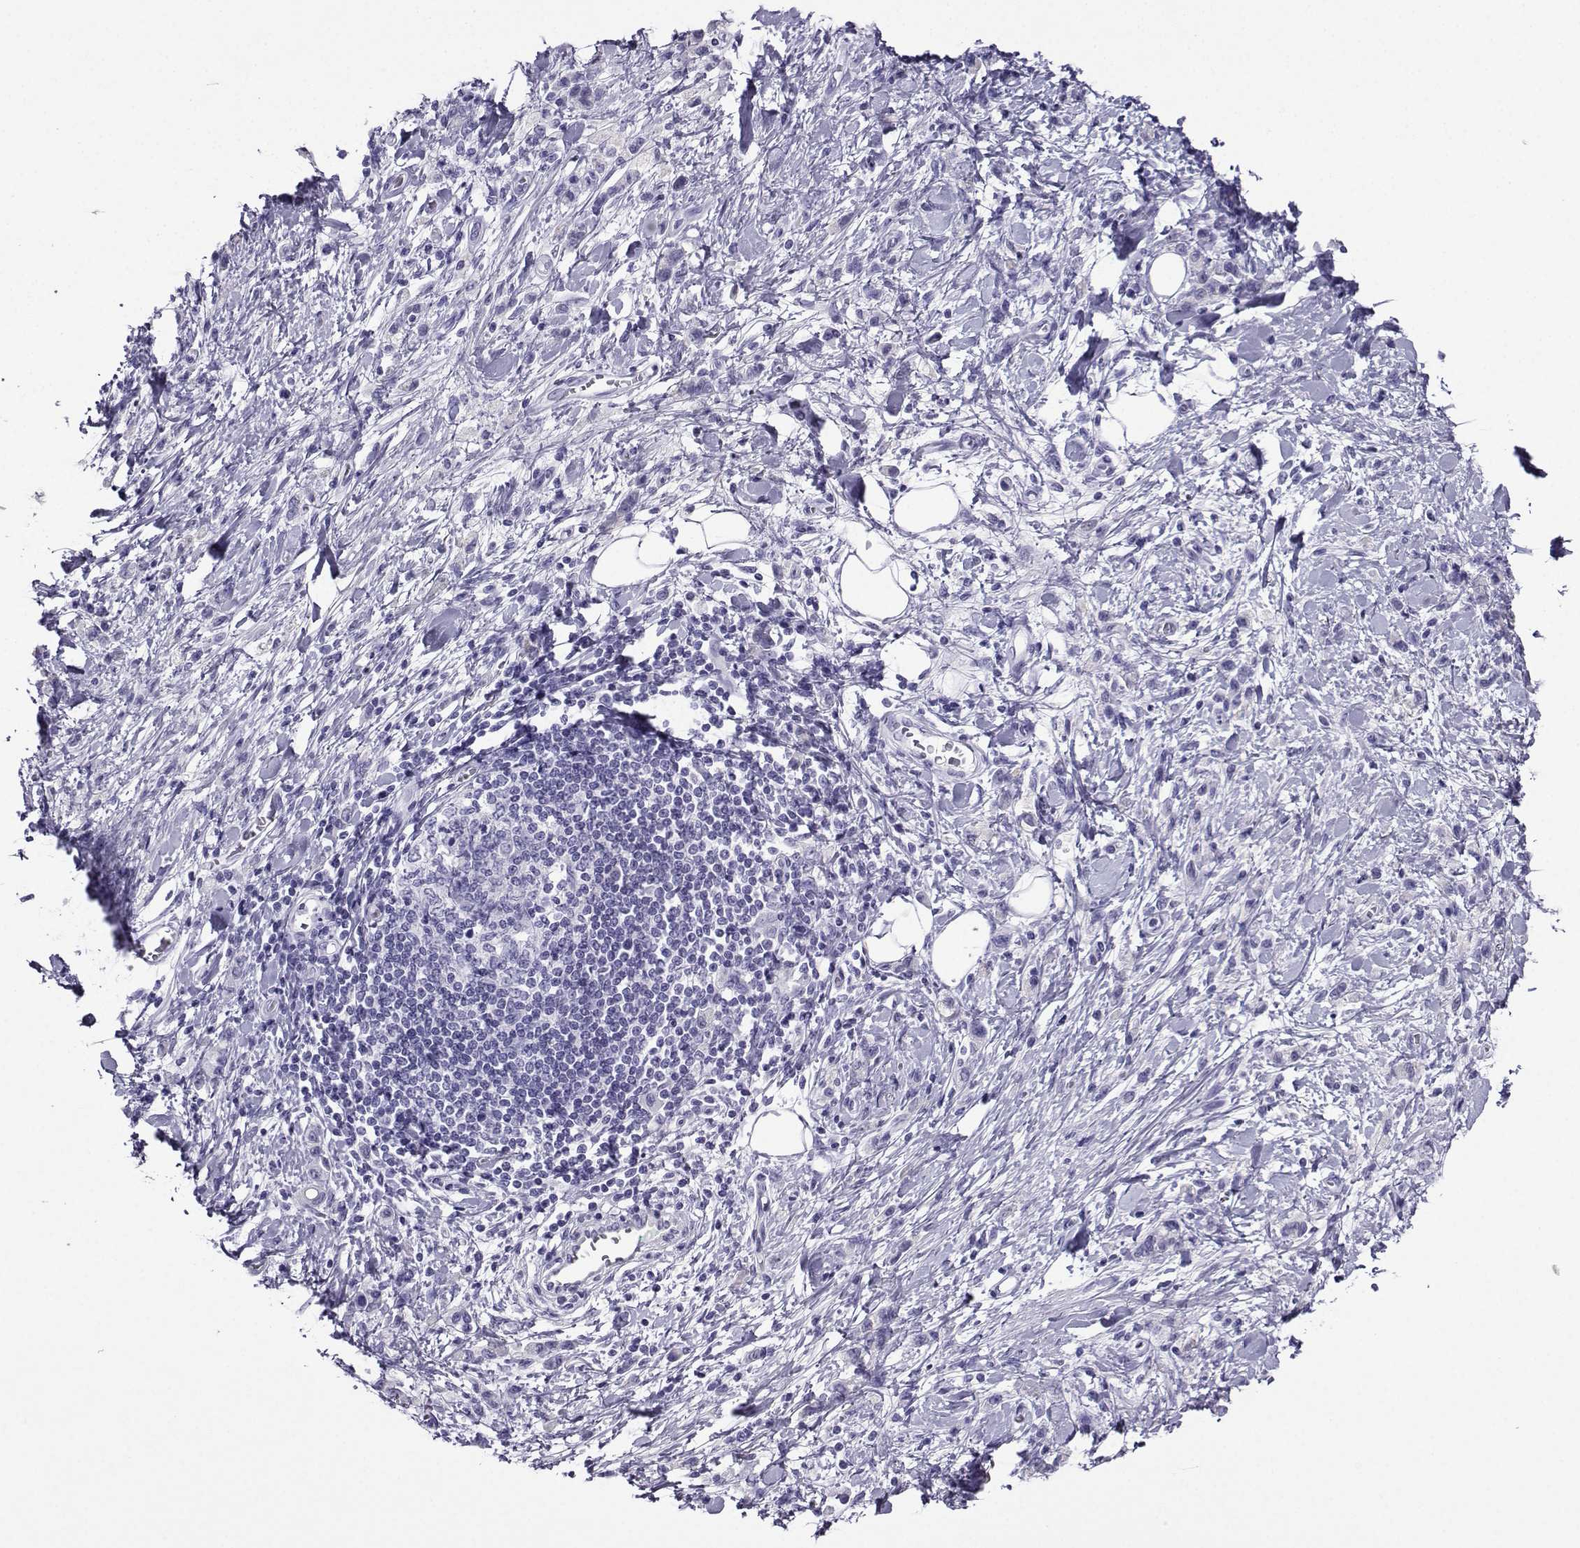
{"staining": {"intensity": "negative", "quantity": "none", "location": "none"}, "tissue": "stomach cancer", "cell_type": "Tumor cells", "image_type": "cancer", "snomed": [{"axis": "morphology", "description": "Adenocarcinoma, NOS"}, {"axis": "topography", "description": "Stomach"}], "caption": "IHC image of neoplastic tissue: human stomach cancer (adenocarcinoma) stained with DAB (3,3'-diaminobenzidine) exhibits no significant protein staining in tumor cells. Nuclei are stained in blue.", "gene": "CRYBB1", "patient": {"sex": "male", "age": 77}}